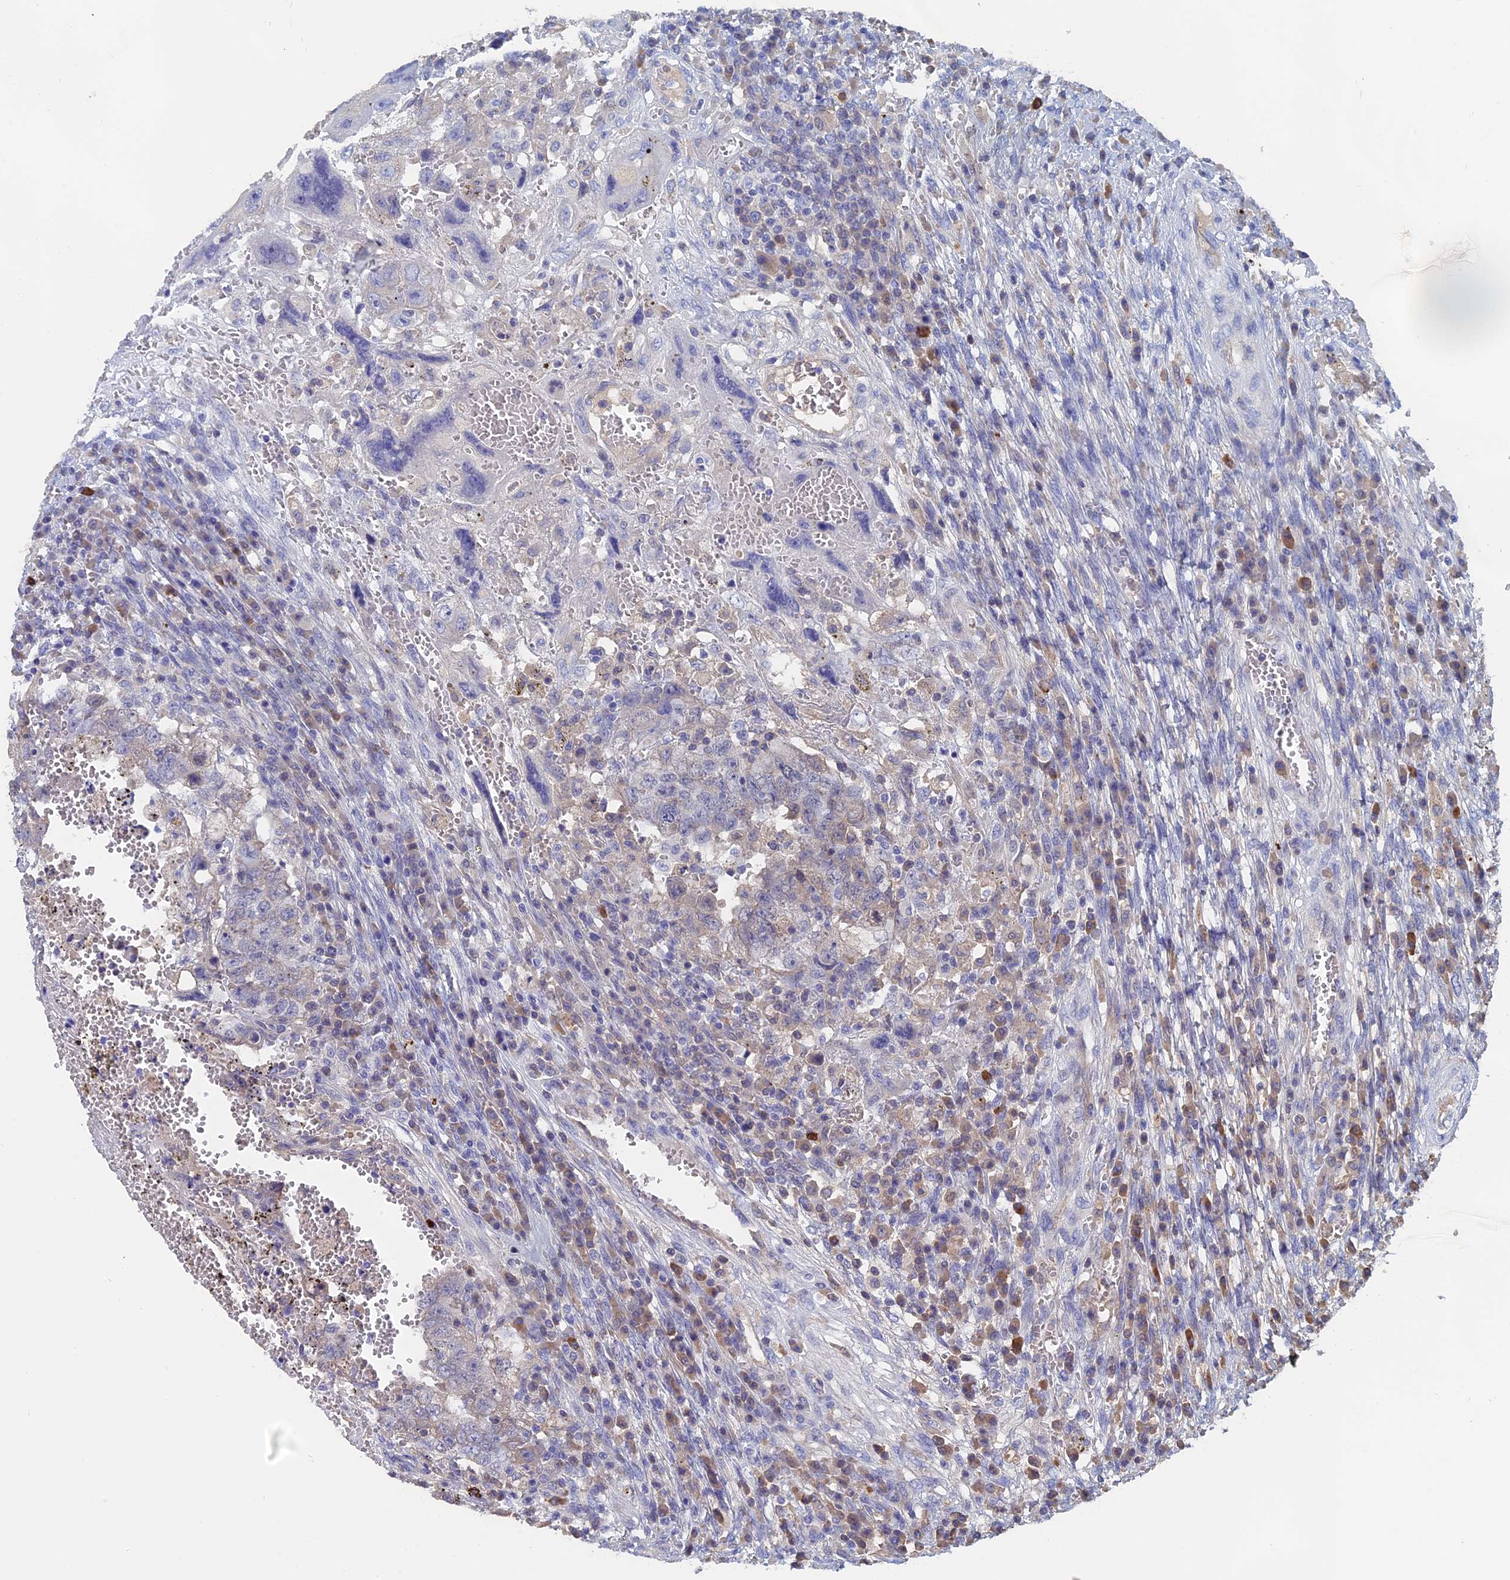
{"staining": {"intensity": "weak", "quantity": "<25%", "location": "cytoplasmic/membranous"}, "tissue": "testis cancer", "cell_type": "Tumor cells", "image_type": "cancer", "snomed": [{"axis": "morphology", "description": "Carcinoma, Embryonal, NOS"}, {"axis": "topography", "description": "Testis"}], "caption": "Micrograph shows no protein staining in tumor cells of embryonal carcinoma (testis) tissue.", "gene": "SLC33A1", "patient": {"sex": "male", "age": 26}}